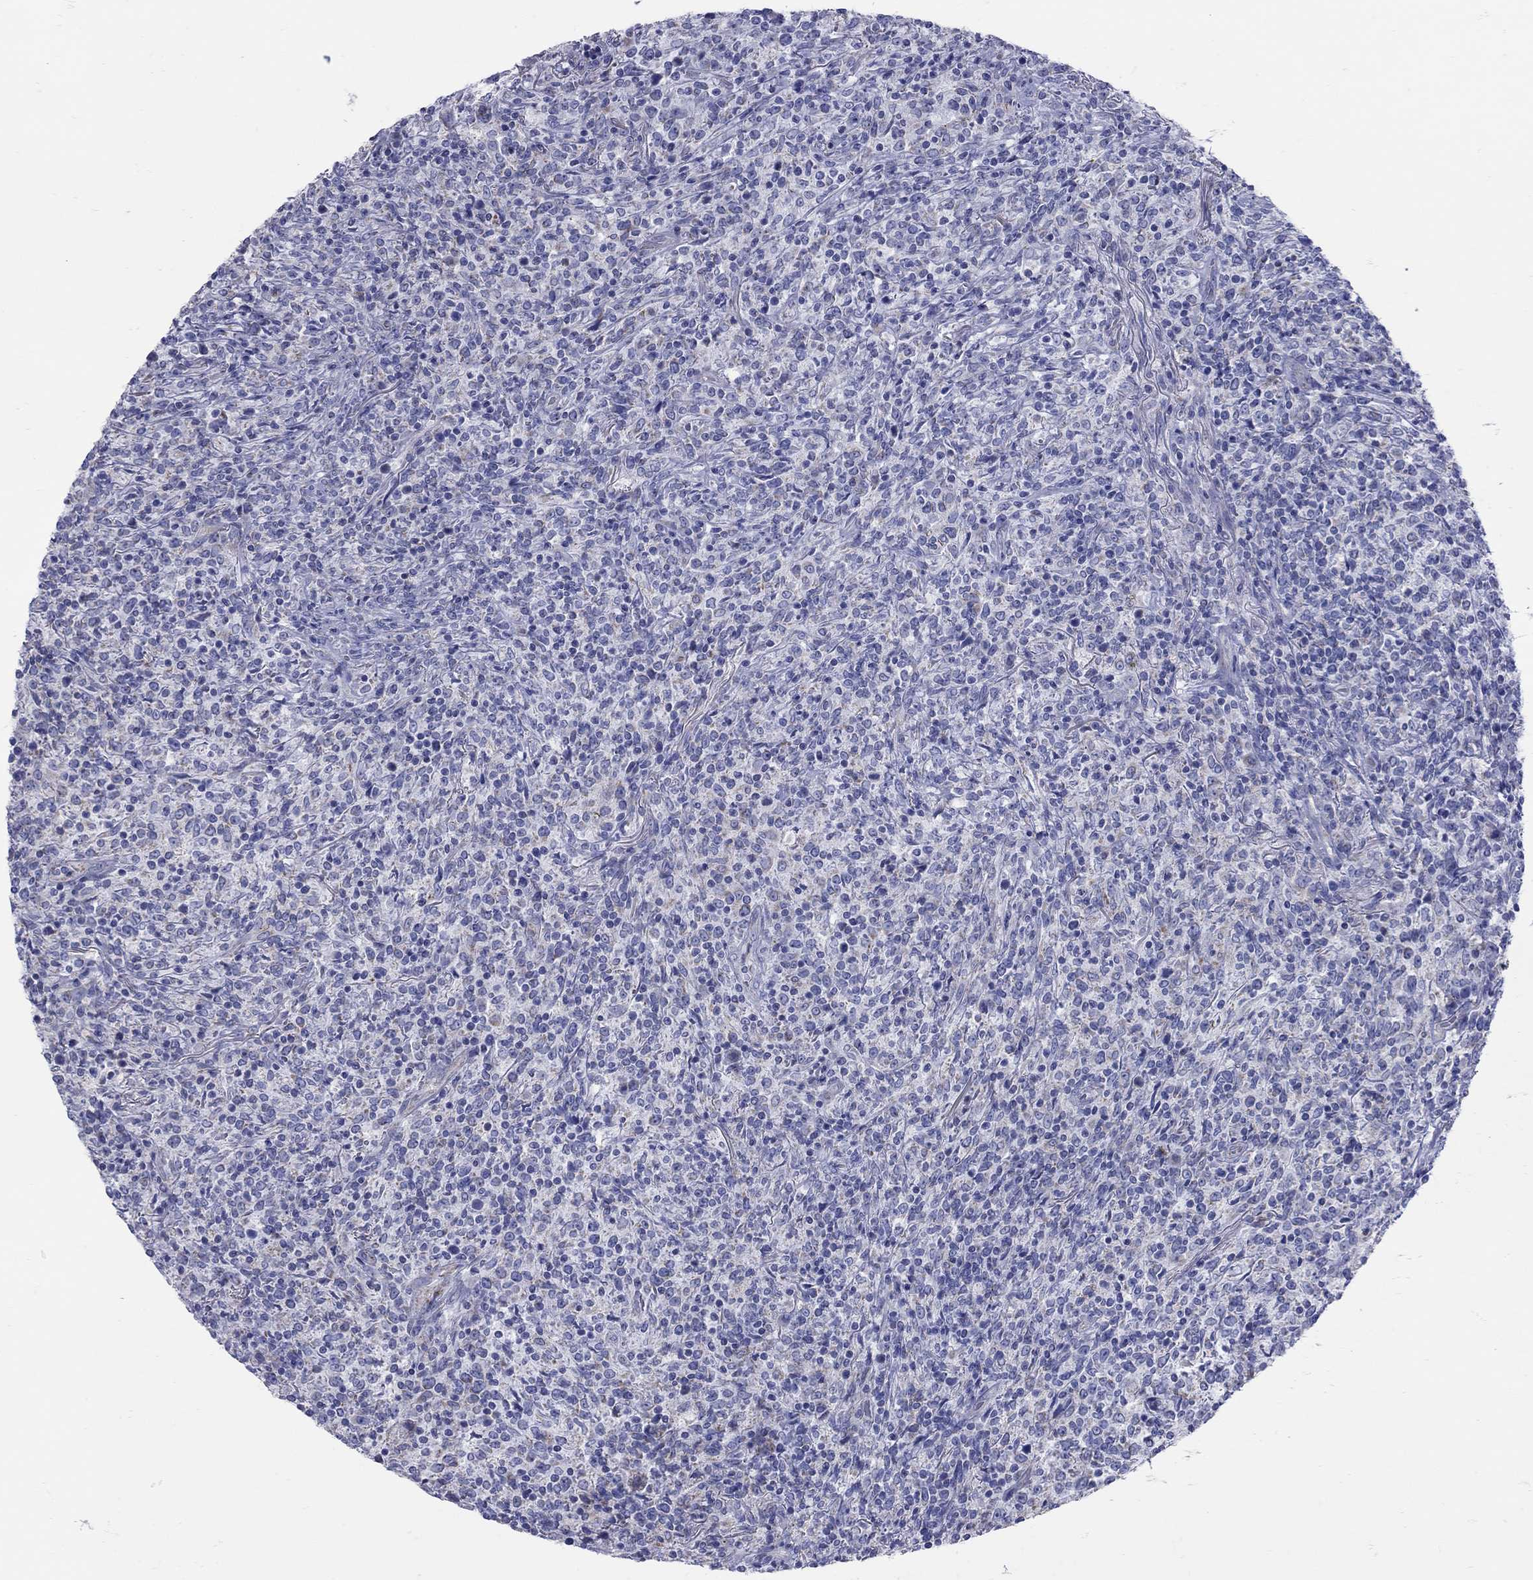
{"staining": {"intensity": "negative", "quantity": "none", "location": "none"}, "tissue": "lymphoma", "cell_type": "Tumor cells", "image_type": "cancer", "snomed": [{"axis": "morphology", "description": "Malignant lymphoma, non-Hodgkin's type, High grade"}, {"axis": "topography", "description": "Lung"}], "caption": "This histopathology image is of malignant lymphoma, non-Hodgkin's type (high-grade) stained with immunohistochemistry (IHC) to label a protein in brown with the nuclei are counter-stained blue. There is no positivity in tumor cells.", "gene": "PDZD3", "patient": {"sex": "male", "age": 79}}